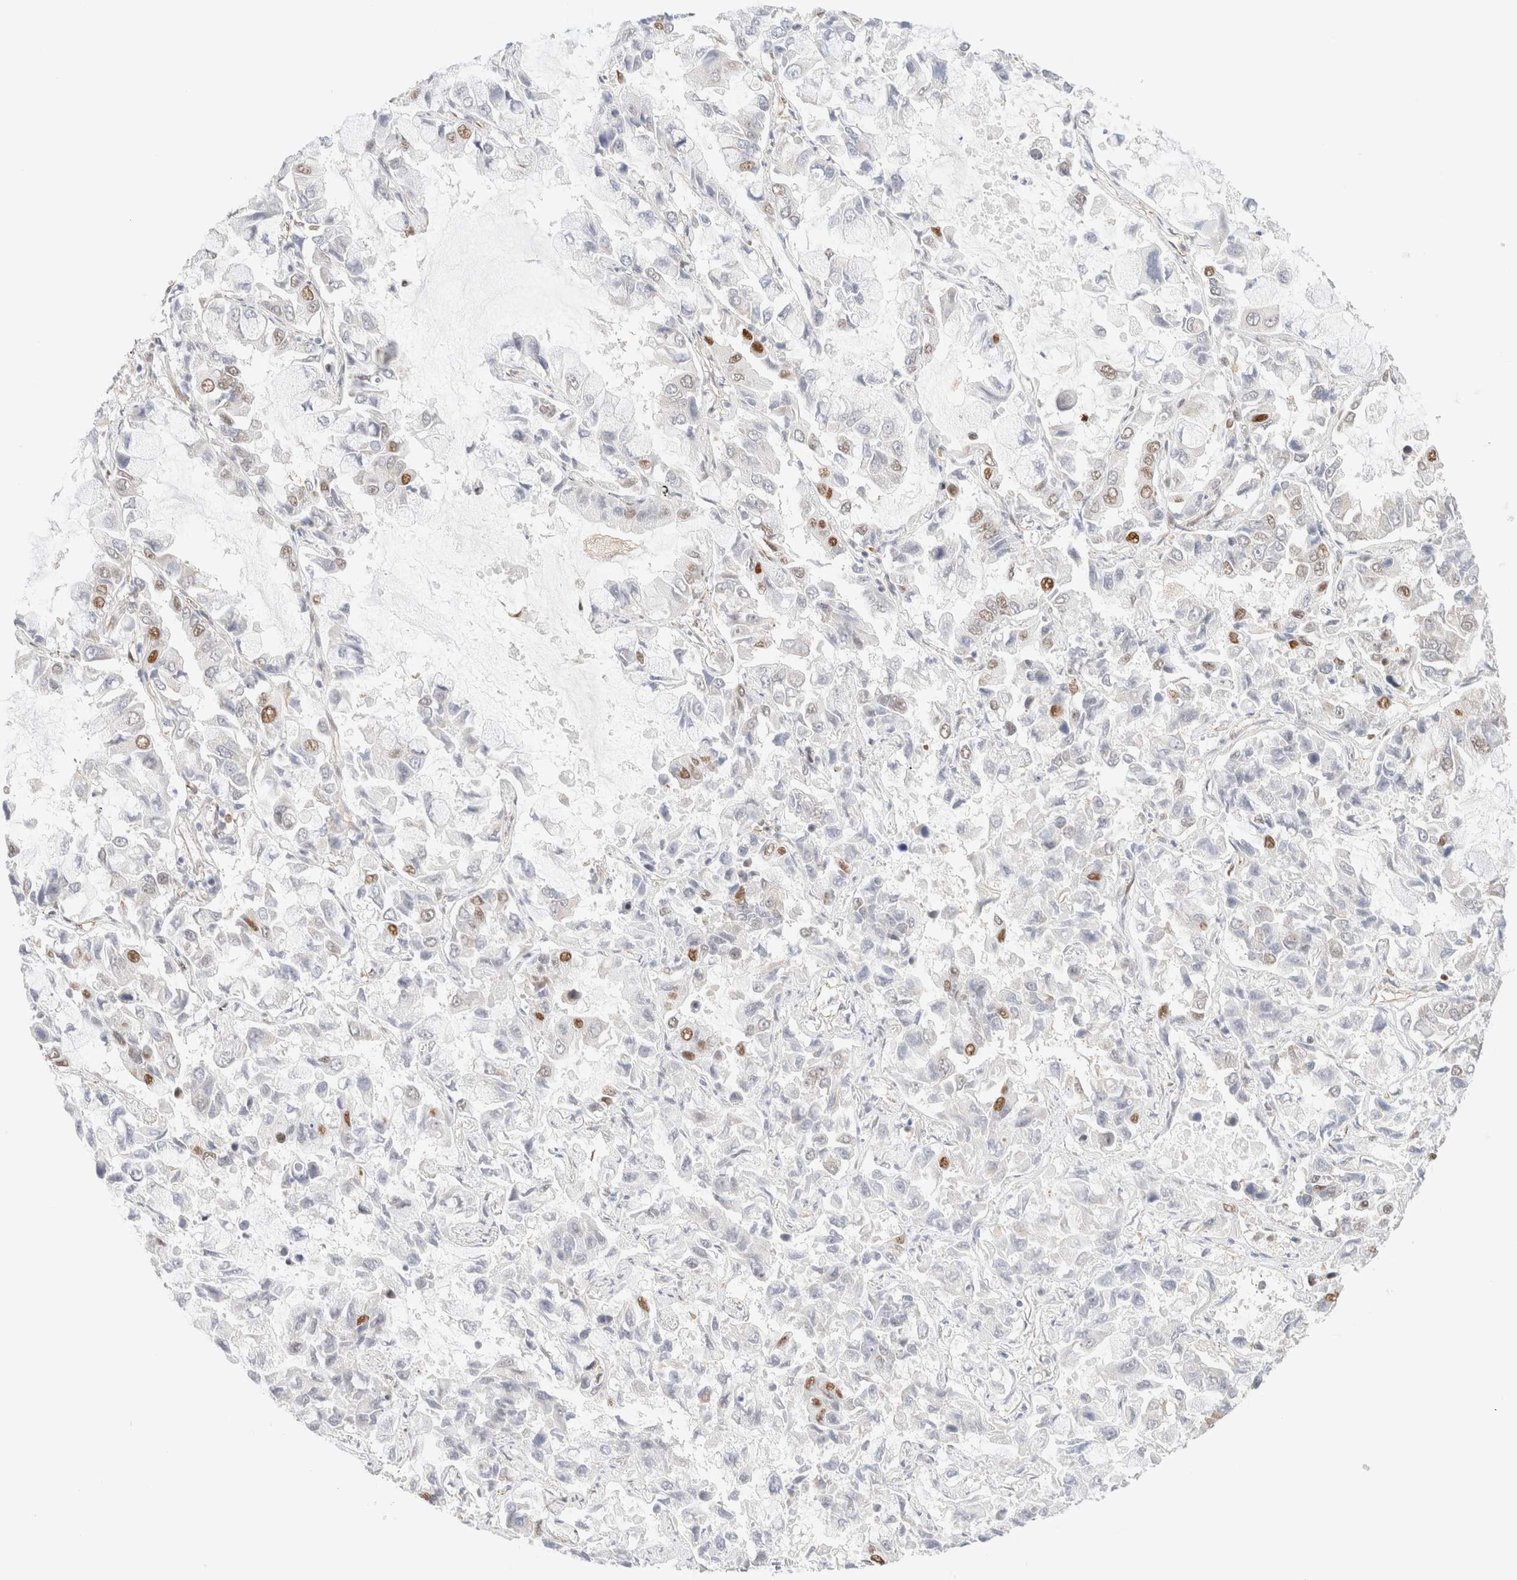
{"staining": {"intensity": "moderate", "quantity": "<25%", "location": "nuclear"}, "tissue": "lung cancer", "cell_type": "Tumor cells", "image_type": "cancer", "snomed": [{"axis": "morphology", "description": "Adenocarcinoma, NOS"}, {"axis": "topography", "description": "Lung"}], "caption": "High-power microscopy captured an immunohistochemistry (IHC) photomicrograph of lung cancer, revealing moderate nuclear positivity in about <25% of tumor cells.", "gene": "ARID5A", "patient": {"sex": "male", "age": 64}}